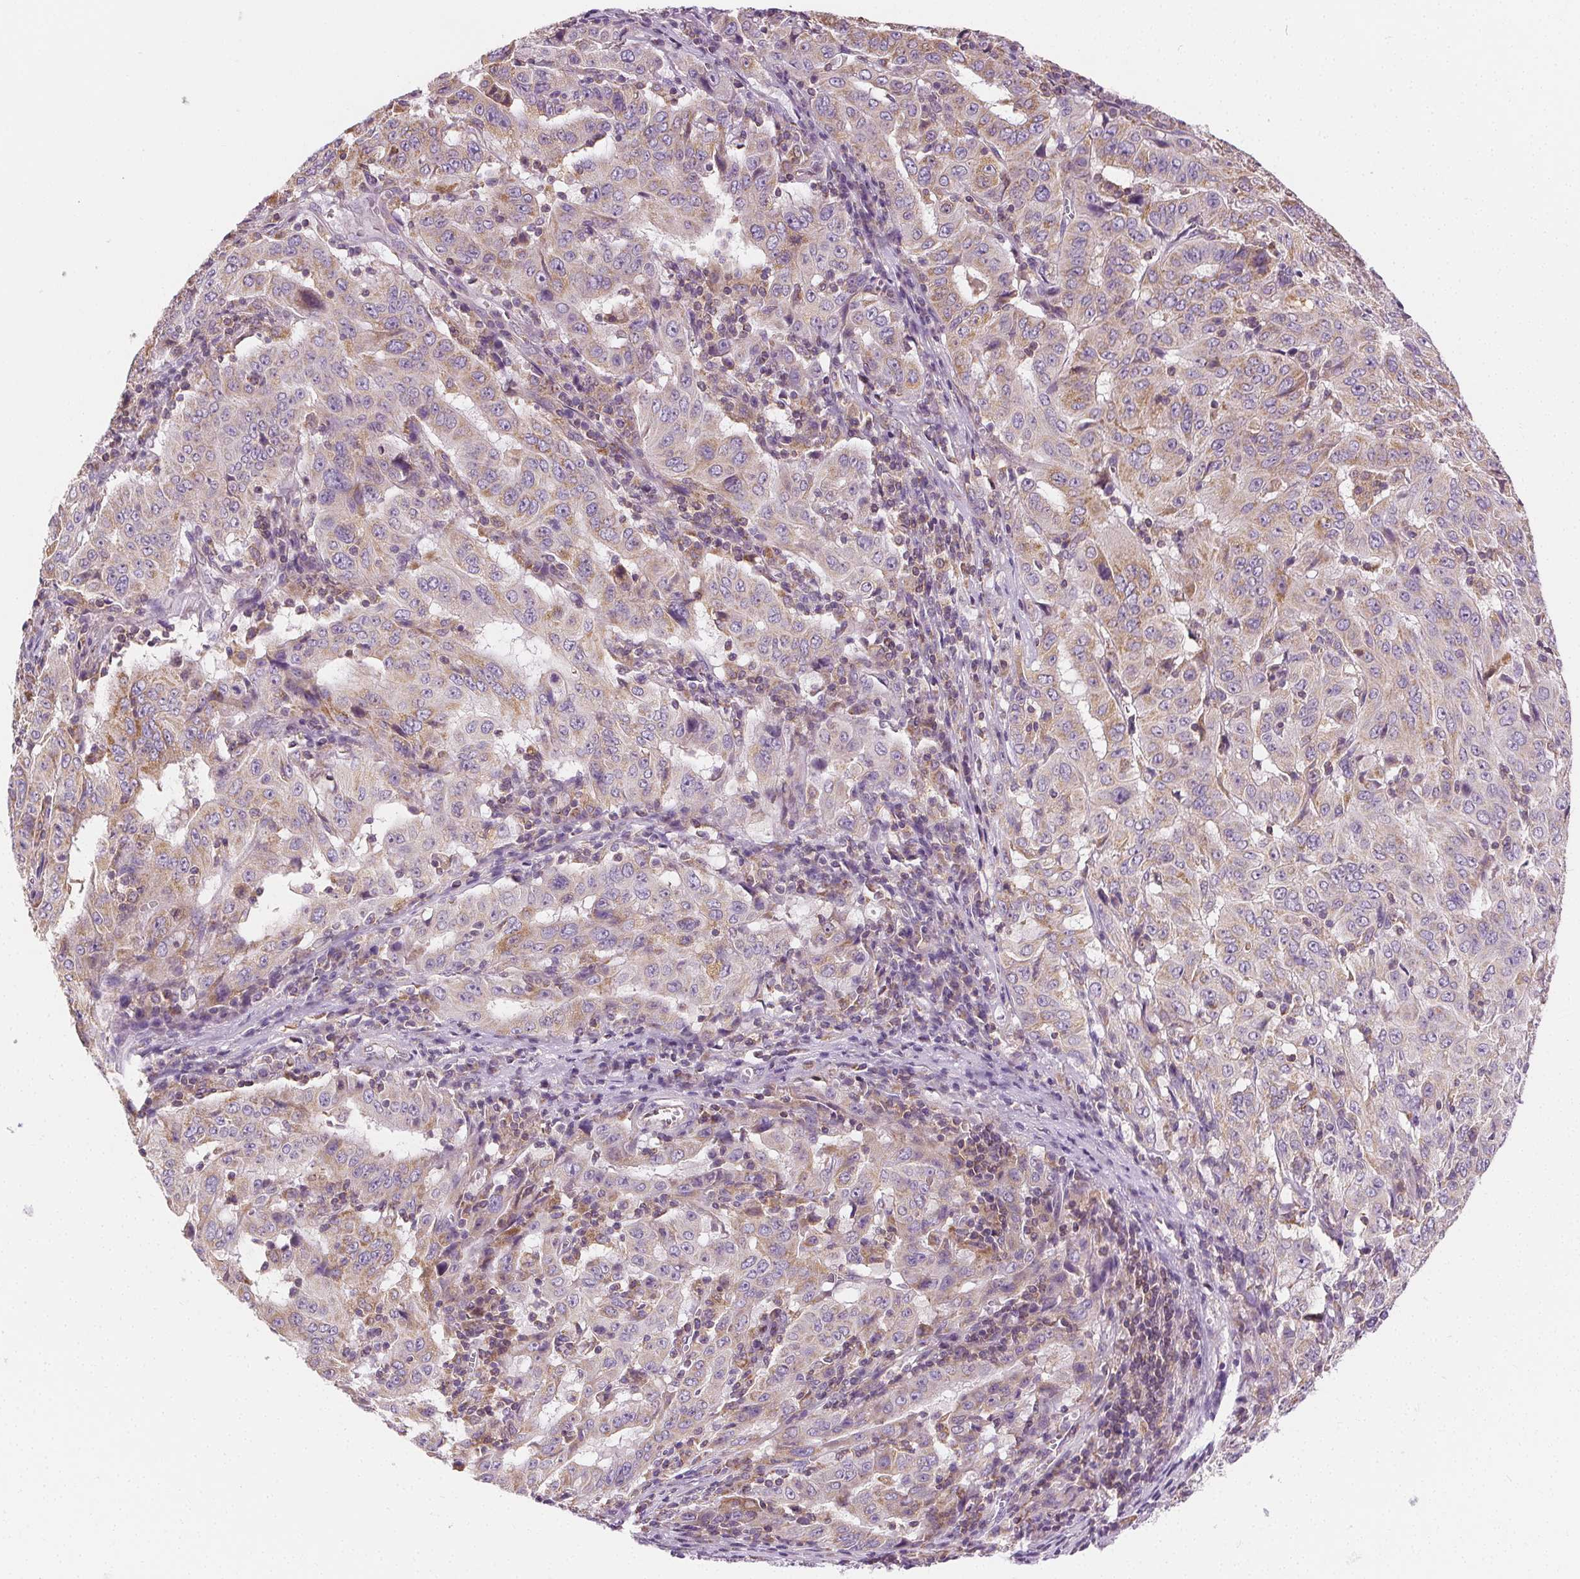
{"staining": {"intensity": "weak", "quantity": "<25%", "location": "cytoplasmic/membranous"}, "tissue": "pancreatic cancer", "cell_type": "Tumor cells", "image_type": "cancer", "snomed": [{"axis": "morphology", "description": "Adenocarcinoma, NOS"}, {"axis": "topography", "description": "Pancreas"}], "caption": "DAB immunohistochemical staining of pancreatic cancer (adenocarcinoma) exhibits no significant expression in tumor cells.", "gene": "RAB20", "patient": {"sex": "male", "age": 63}}